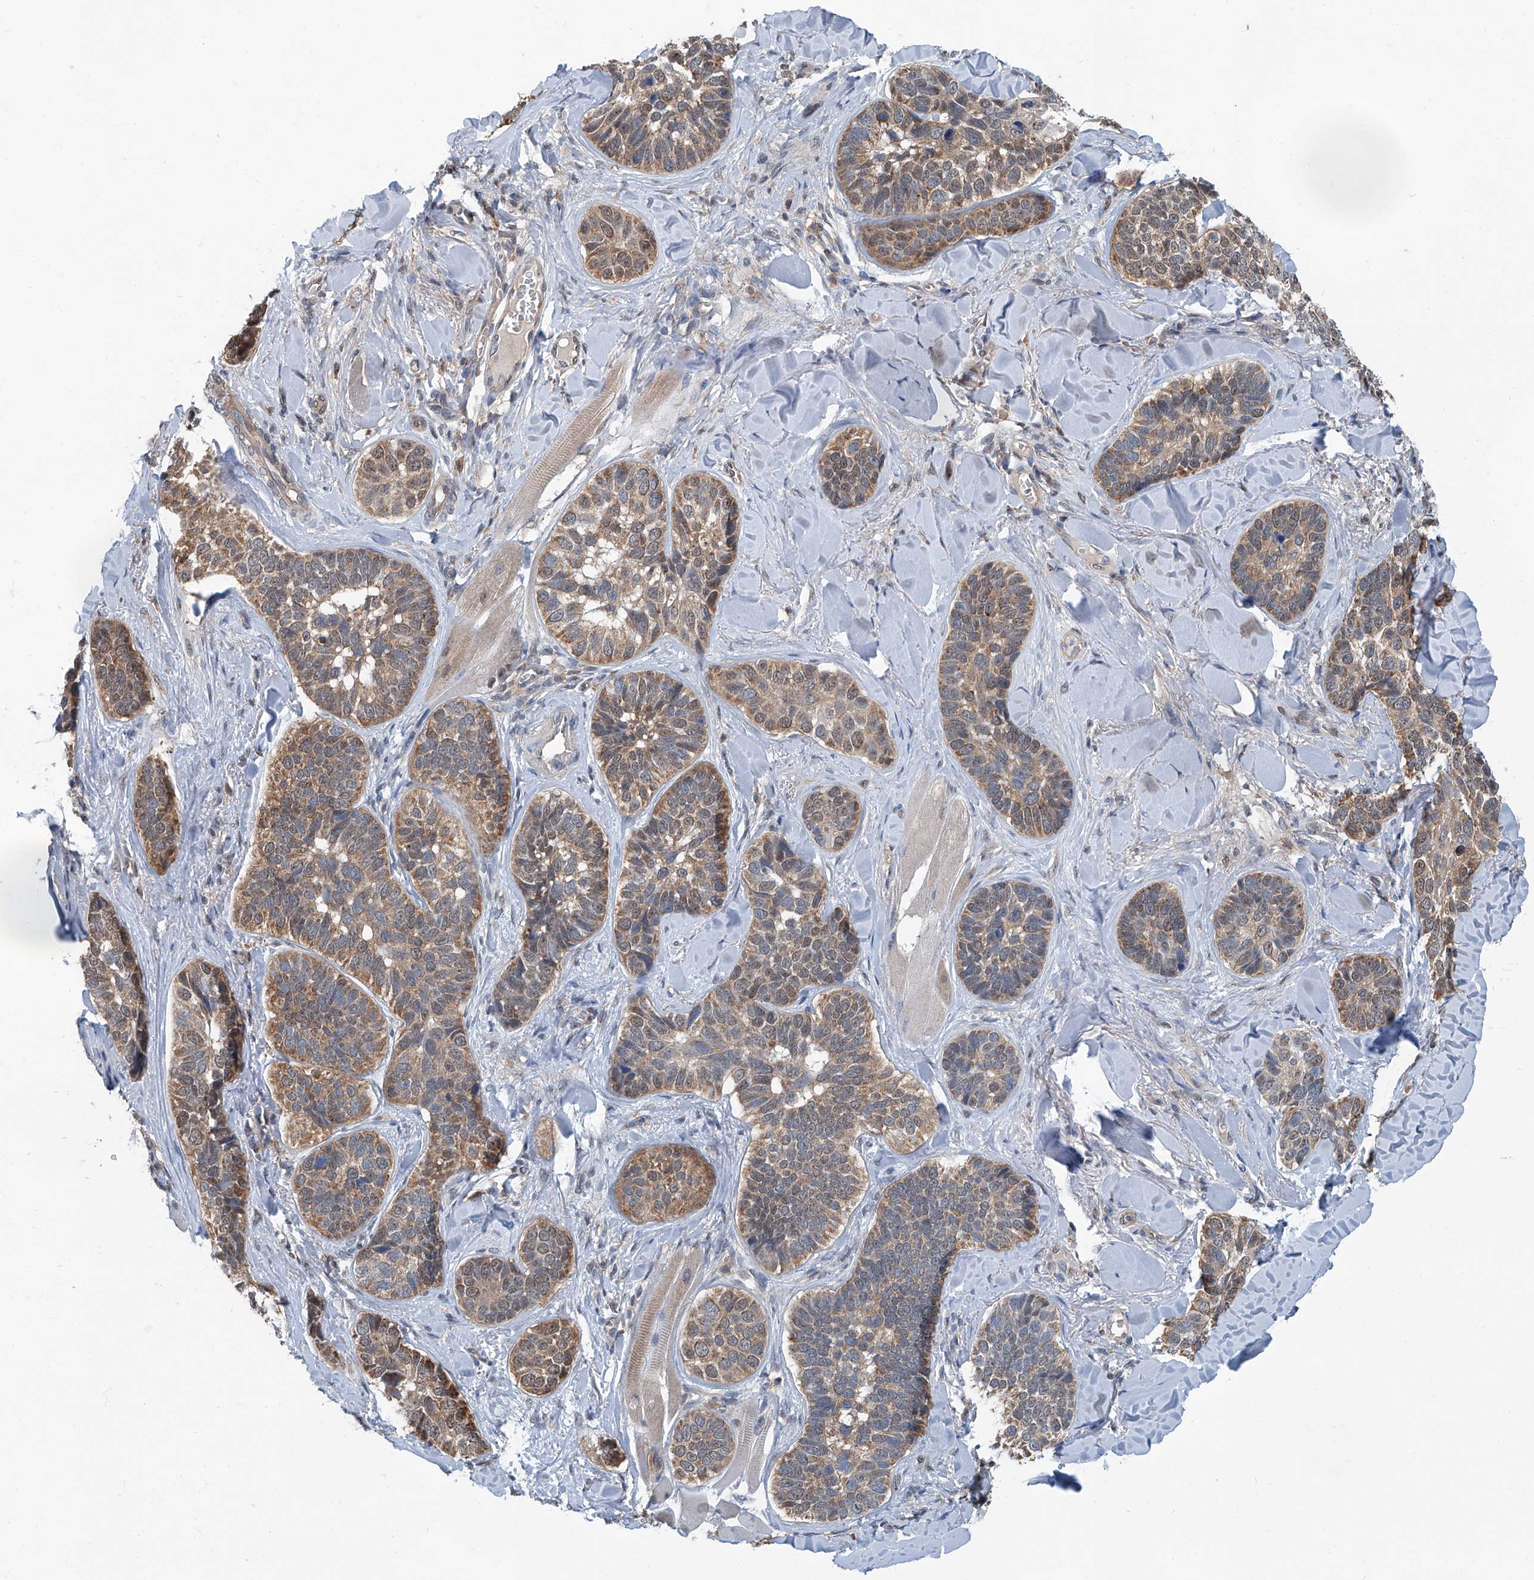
{"staining": {"intensity": "moderate", "quantity": ">75%", "location": "cytoplasmic/membranous"}, "tissue": "skin cancer", "cell_type": "Tumor cells", "image_type": "cancer", "snomed": [{"axis": "morphology", "description": "Basal cell carcinoma"}, {"axis": "topography", "description": "Skin"}], "caption": "Basal cell carcinoma (skin) tissue shows moderate cytoplasmic/membranous staining in approximately >75% of tumor cells, visualized by immunohistochemistry. (DAB (3,3'-diaminobenzidine) = brown stain, brightfield microscopy at high magnification).", "gene": "CLK1", "patient": {"sex": "male", "age": 62}}